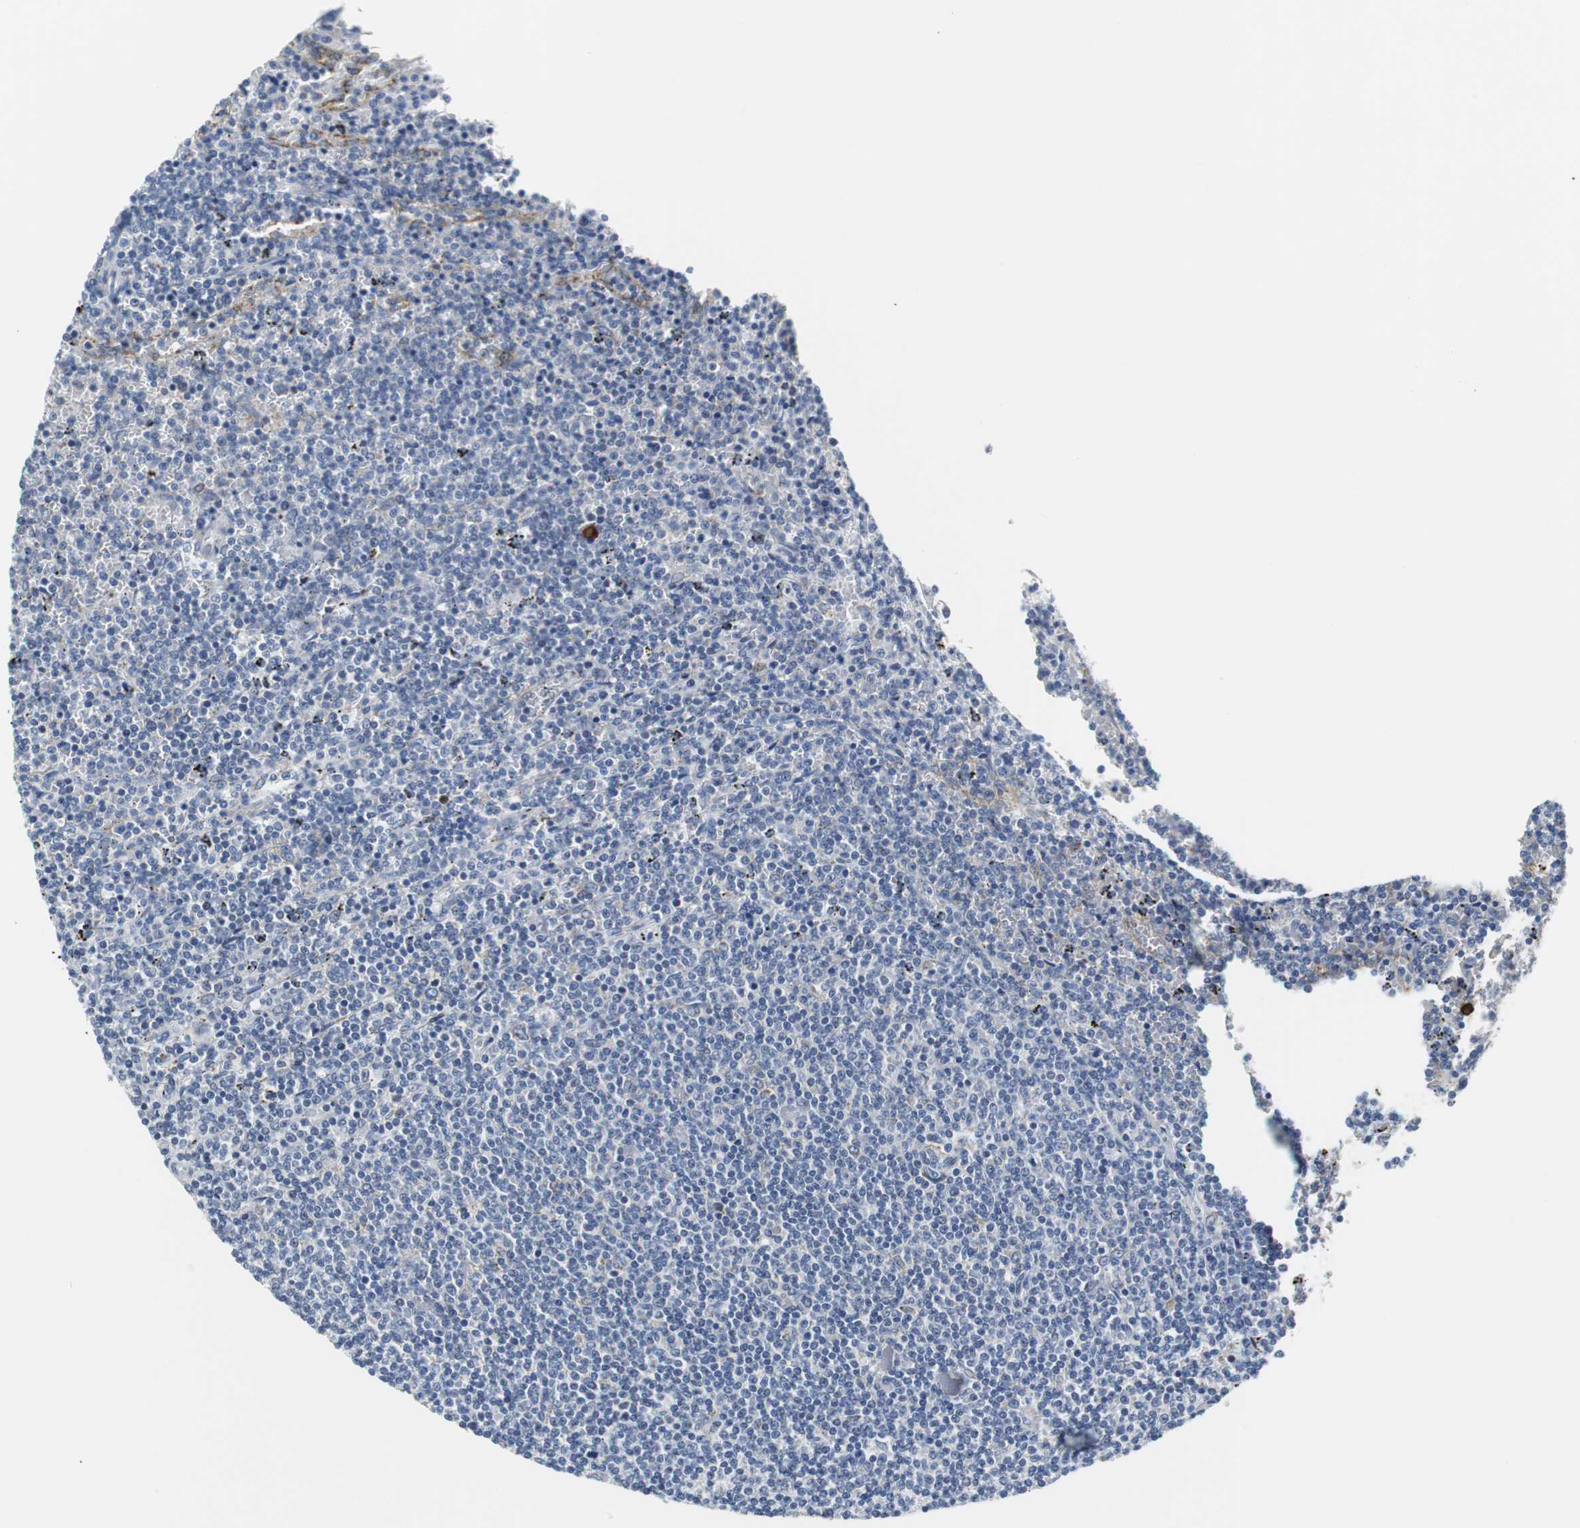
{"staining": {"intensity": "negative", "quantity": "none", "location": "none"}, "tissue": "lymphoma", "cell_type": "Tumor cells", "image_type": "cancer", "snomed": [{"axis": "morphology", "description": "Malignant lymphoma, non-Hodgkin's type, Low grade"}, {"axis": "topography", "description": "Spleen"}], "caption": "Tumor cells show no significant protein expression in low-grade malignant lymphoma, non-Hodgkin's type.", "gene": "PDIA4", "patient": {"sex": "female", "age": 50}}